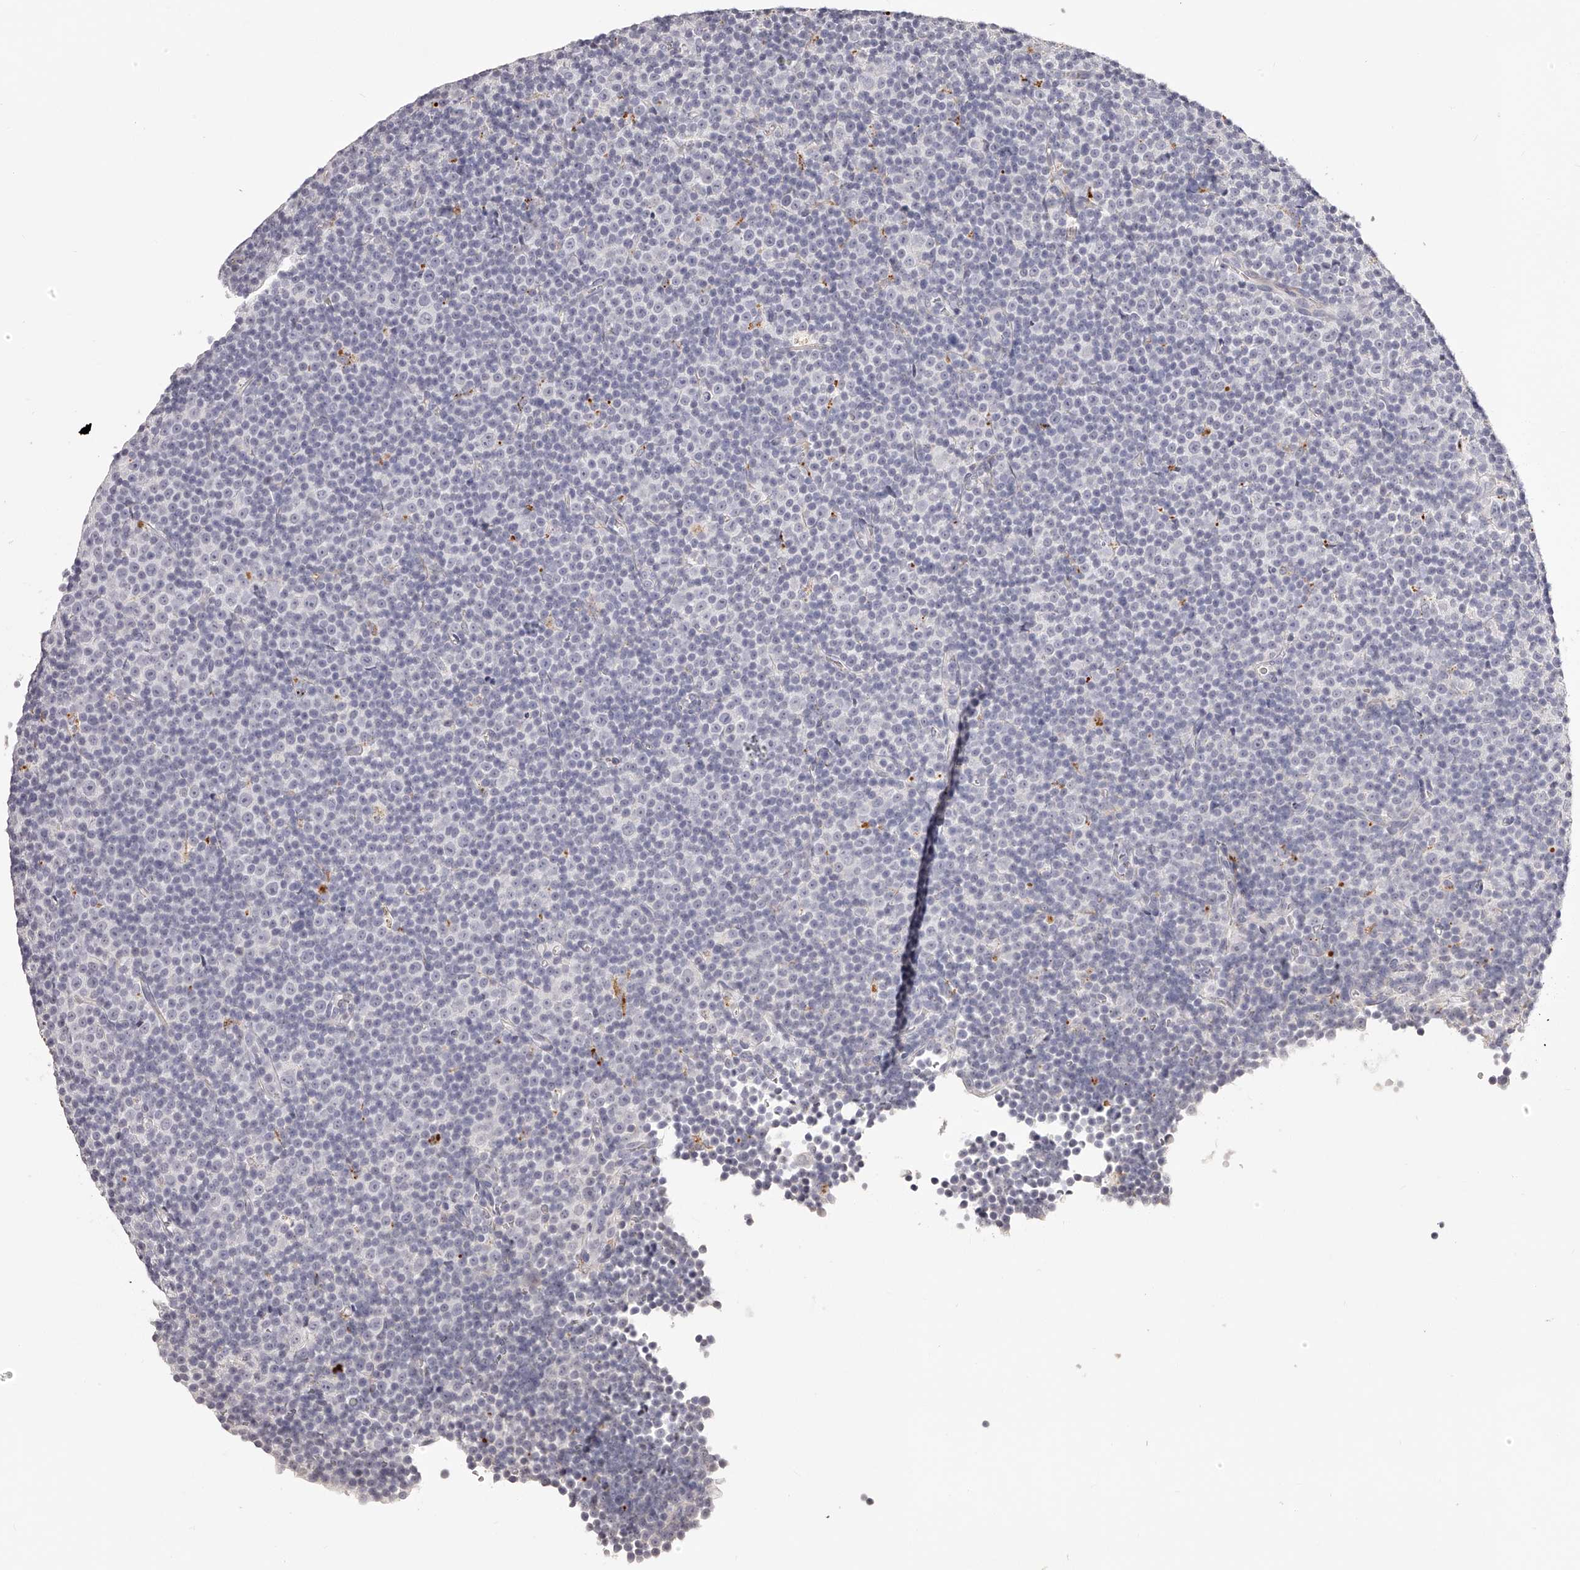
{"staining": {"intensity": "negative", "quantity": "none", "location": "none"}, "tissue": "lymphoma", "cell_type": "Tumor cells", "image_type": "cancer", "snomed": [{"axis": "morphology", "description": "Malignant lymphoma, non-Hodgkin's type, Low grade"}, {"axis": "topography", "description": "Lymph node"}], "caption": "An image of lymphoma stained for a protein demonstrates no brown staining in tumor cells.", "gene": "SLC35D3", "patient": {"sex": "female", "age": 67}}